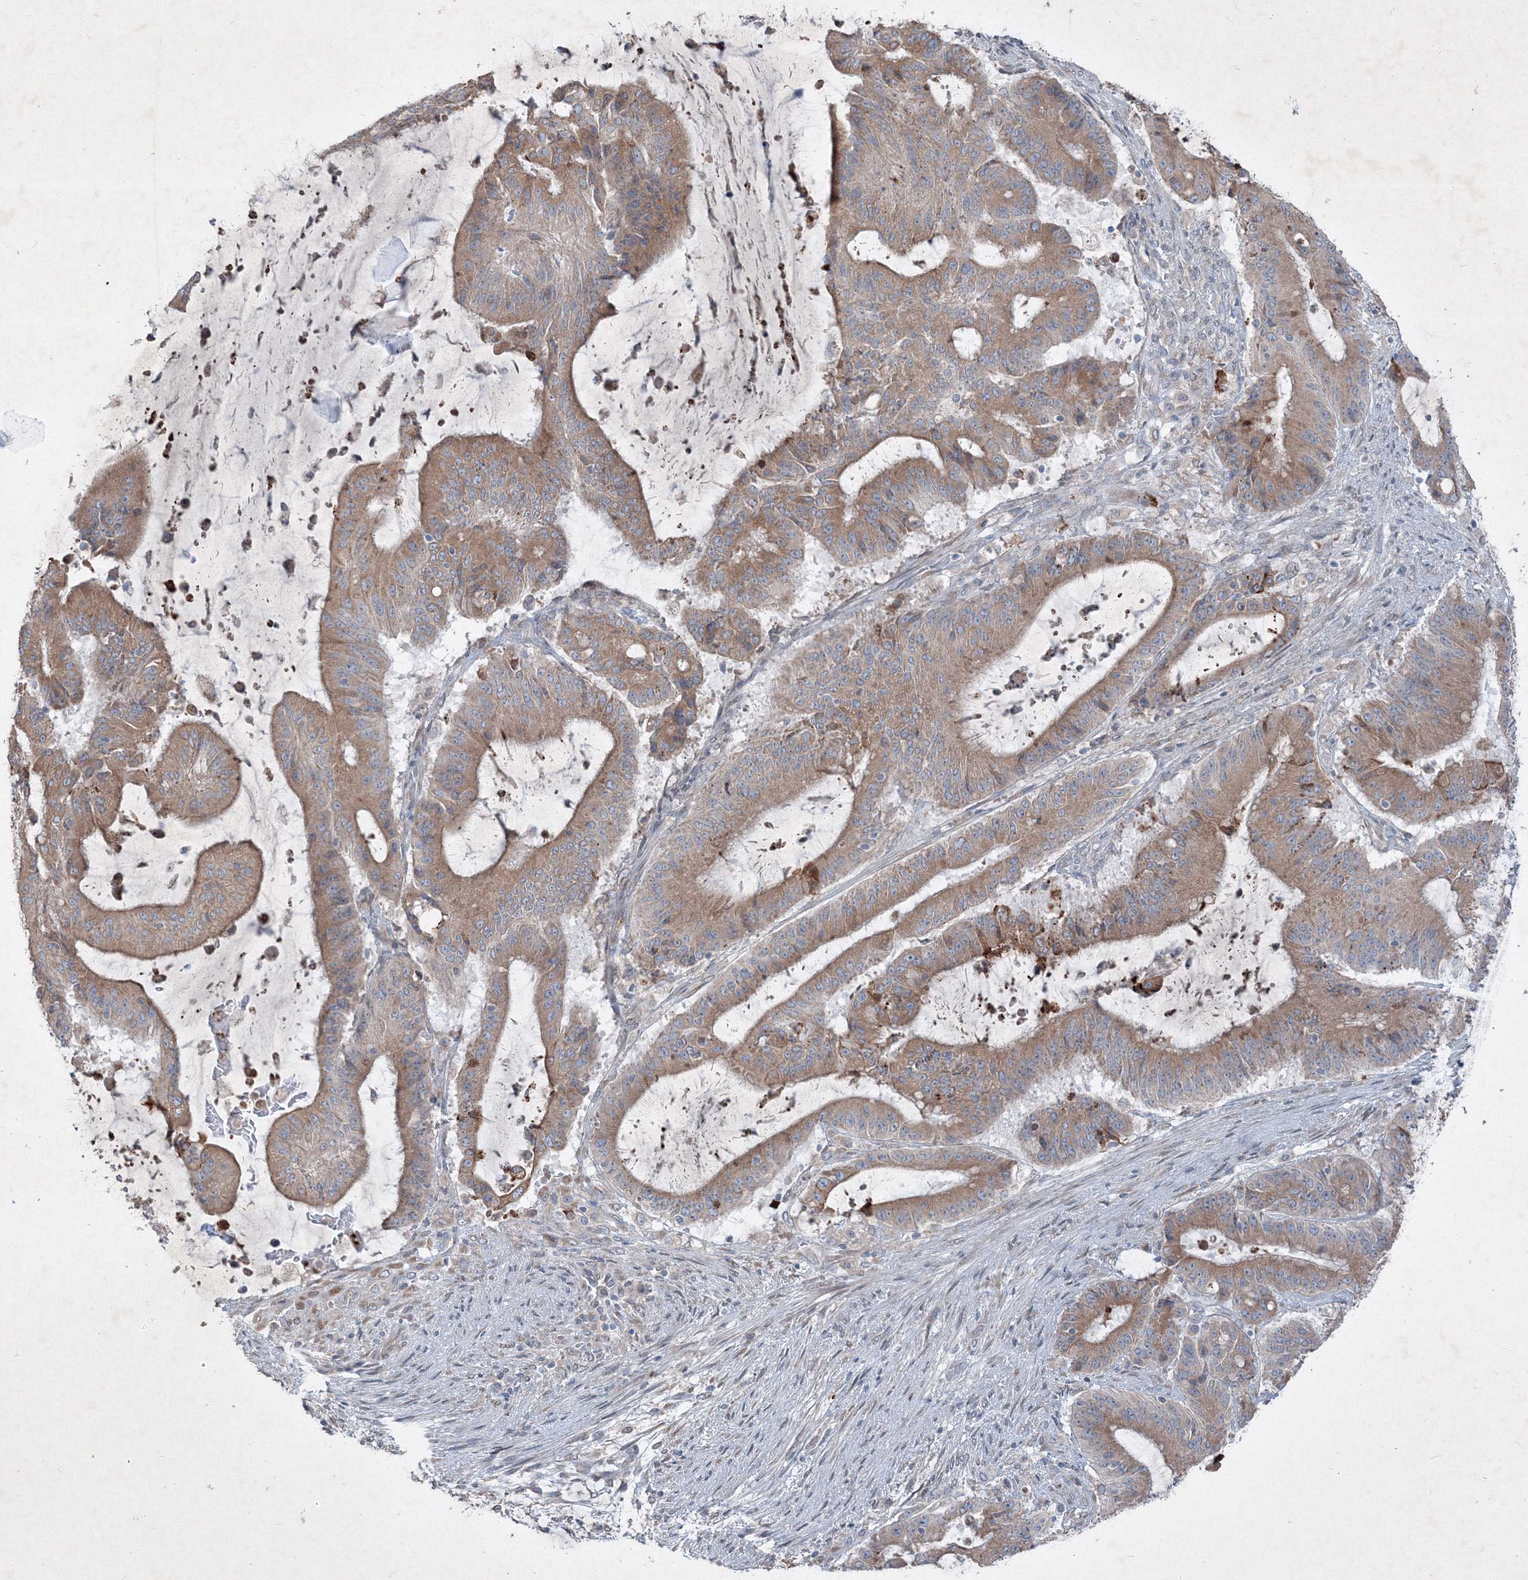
{"staining": {"intensity": "moderate", "quantity": ">75%", "location": "cytoplasmic/membranous"}, "tissue": "liver cancer", "cell_type": "Tumor cells", "image_type": "cancer", "snomed": [{"axis": "morphology", "description": "Normal tissue, NOS"}, {"axis": "morphology", "description": "Cholangiocarcinoma"}, {"axis": "topography", "description": "Liver"}, {"axis": "topography", "description": "Peripheral nerve tissue"}], "caption": "The immunohistochemical stain labels moderate cytoplasmic/membranous expression in tumor cells of liver cholangiocarcinoma tissue. The protein is stained brown, and the nuclei are stained in blue (DAB IHC with brightfield microscopy, high magnification).", "gene": "IFNAR1", "patient": {"sex": "female", "age": 73}}